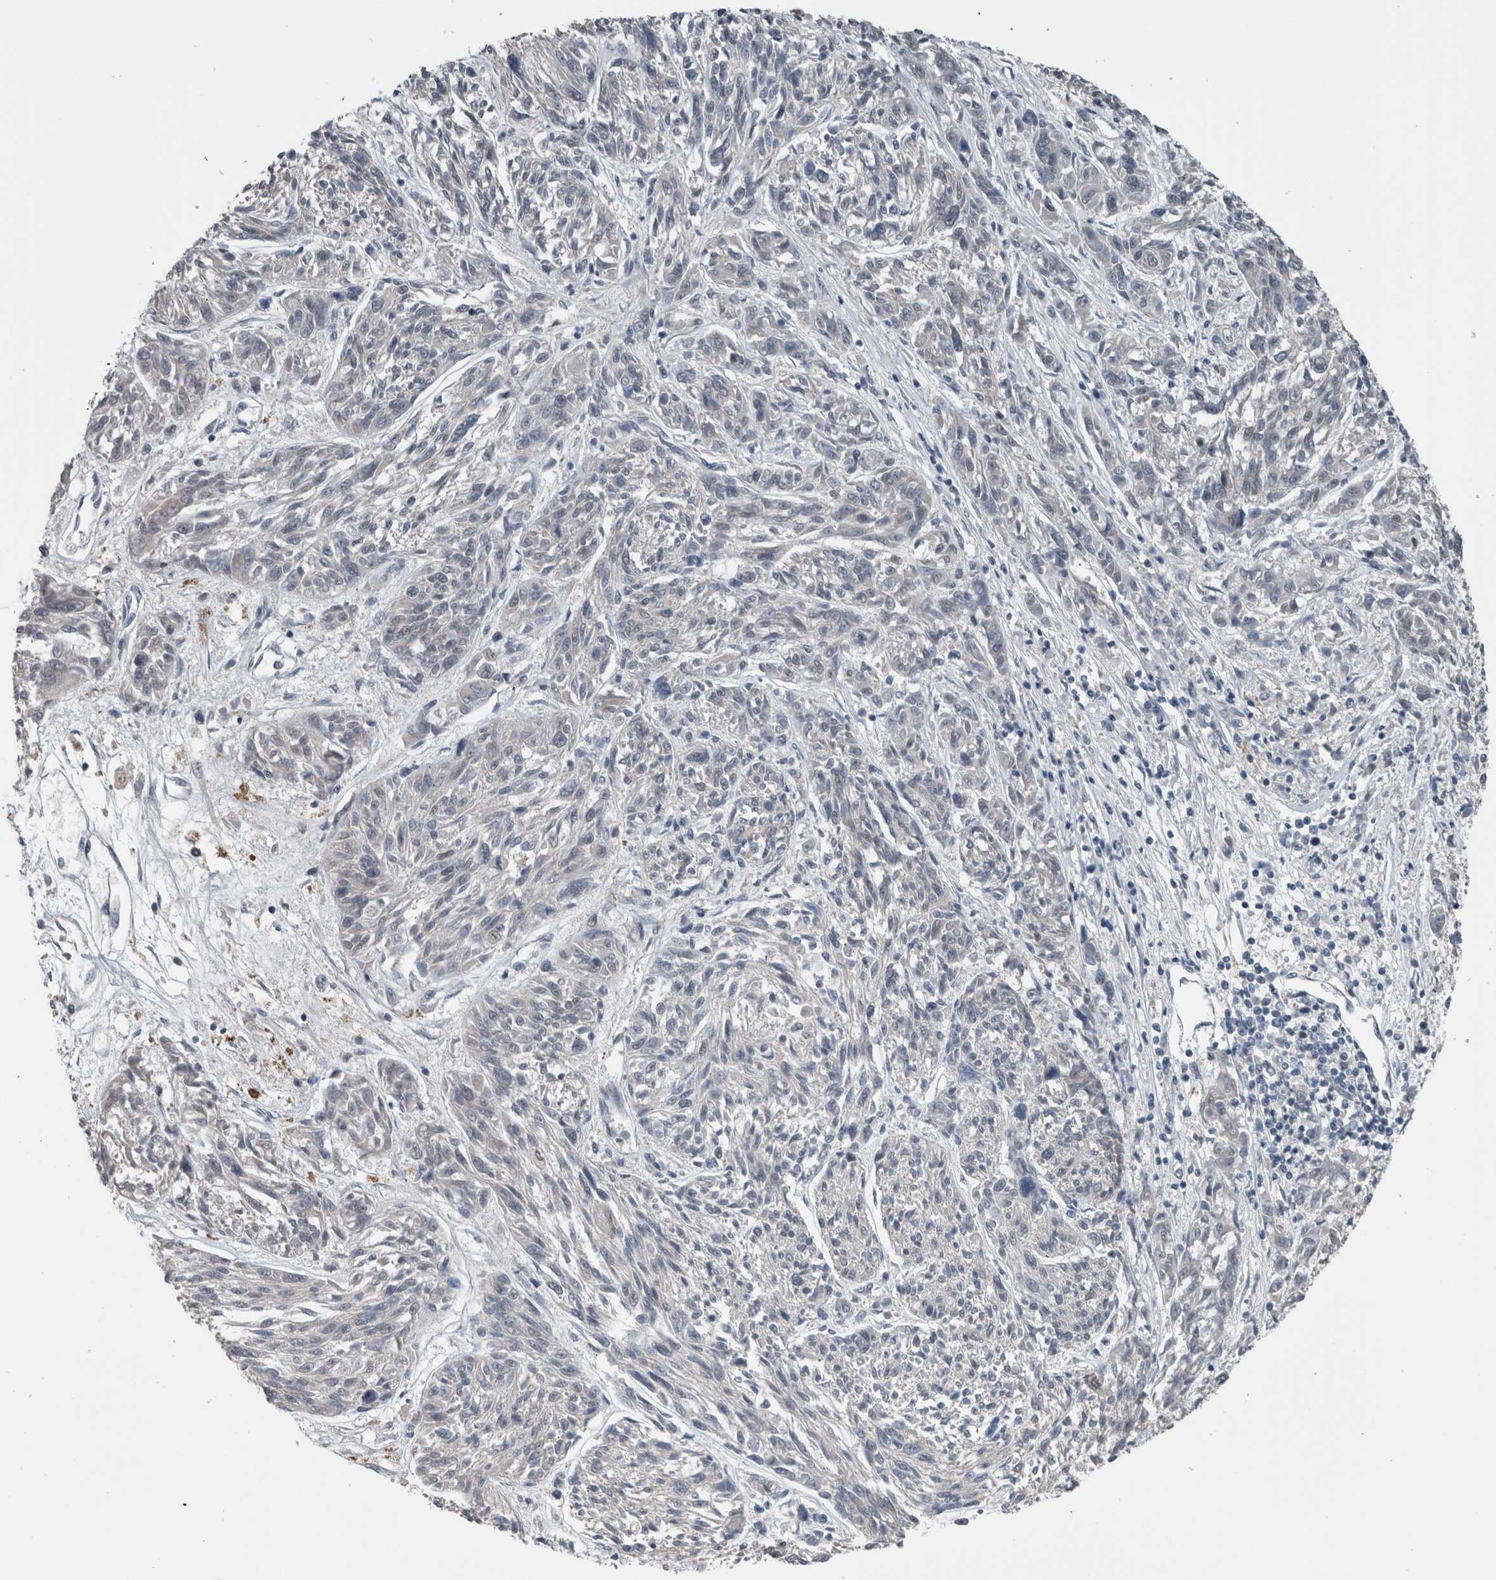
{"staining": {"intensity": "negative", "quantity": "none", "location": "none"}, "tissue": "melanoma", "cell_type": "Tumor cells", "image_type": "cancer", "snomed": [{"axis": "morphology", "description": "Malignant melanoma, NOS"}, {"axis": "topography", "description": "Skin"}], "caption": "High magnification brightfield microscopy of melanoma stained with DAB (3,3'-diaminobenzidine) (brown) and counterstained with hematoxylin (blue): tumor cells show no significant staining.", "gene": "ZBTB21", "patient": {"sex": "male", "age": 53}}